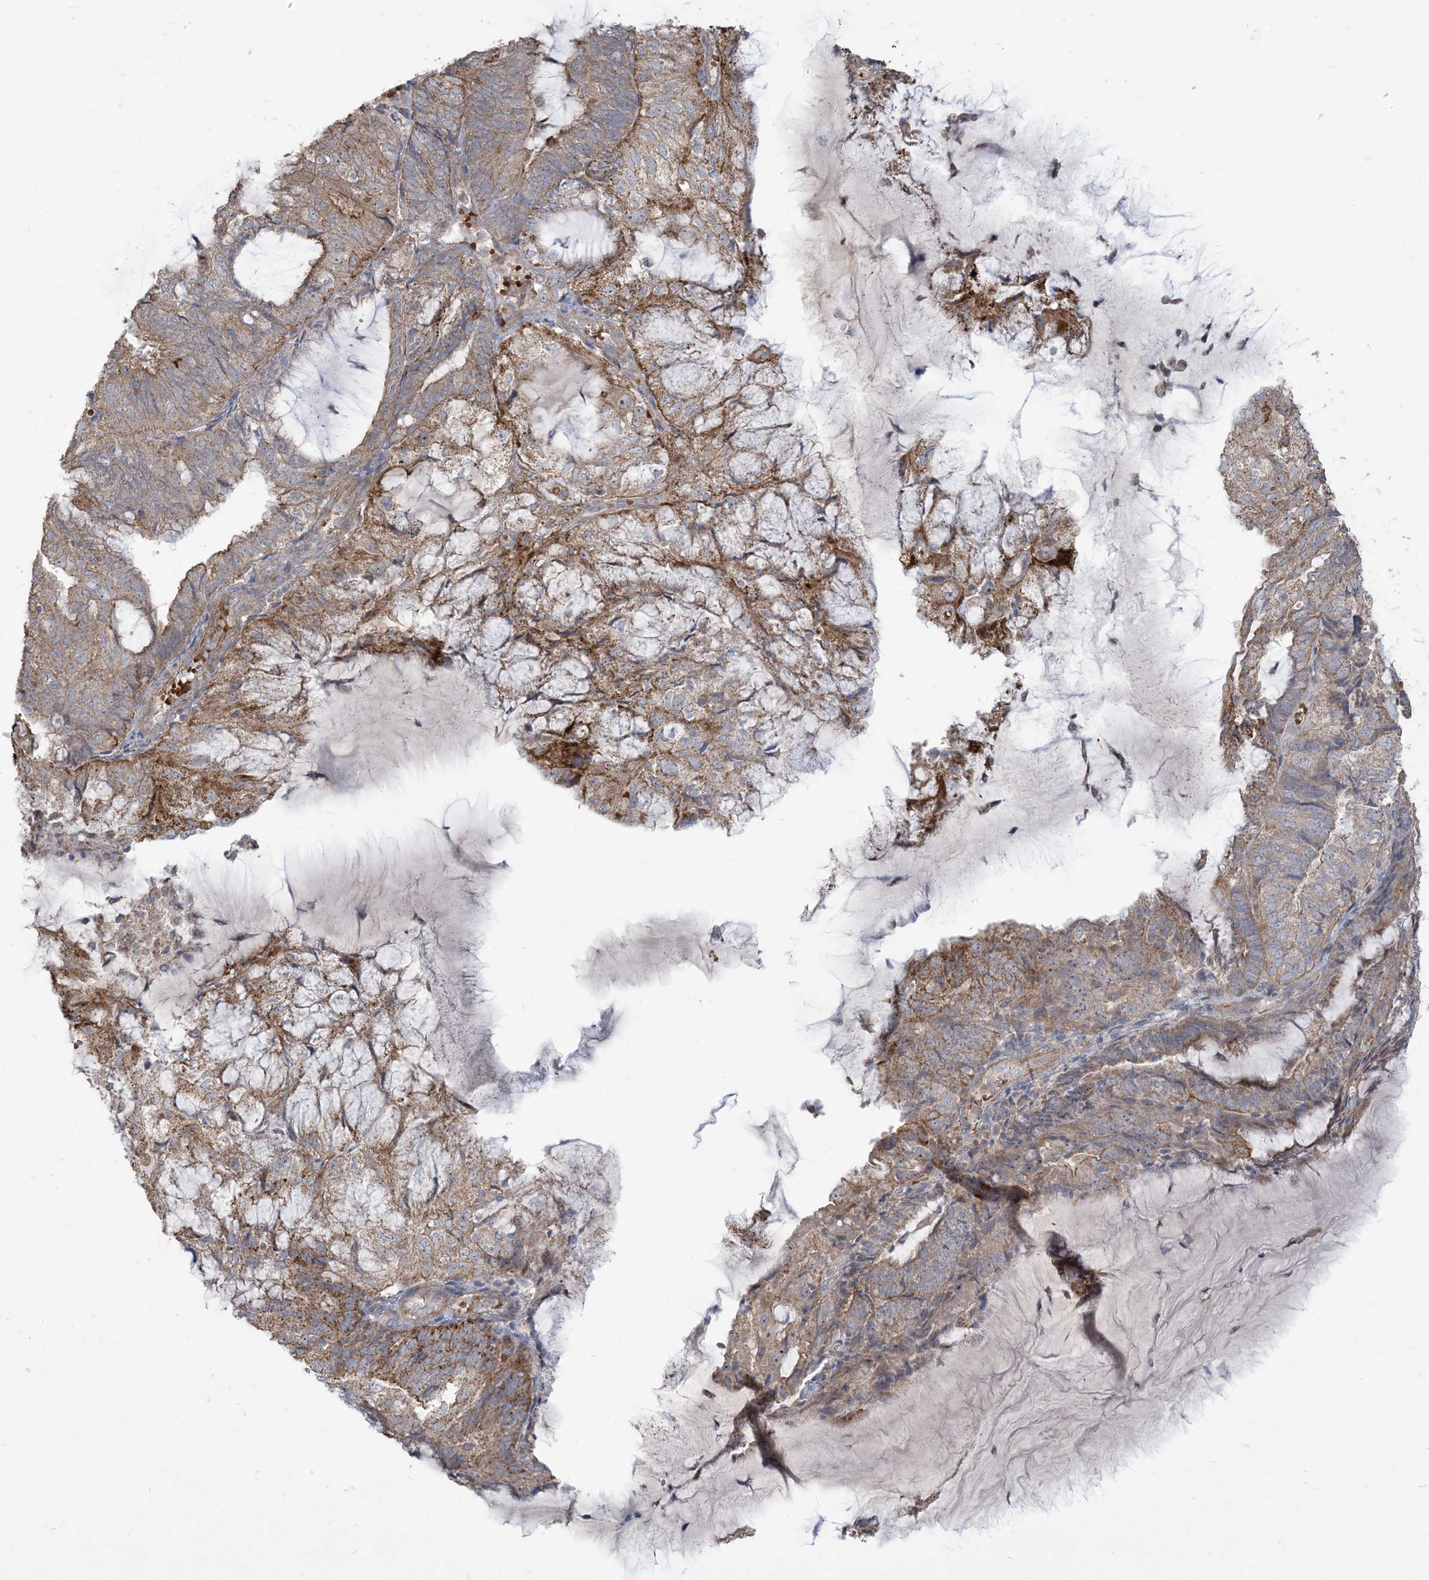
{"staining": {"intensity": "moderate", "quantity": "25%-75%", "location": "cytoplasmic/membranous"}, "tissue": "endometrial cancer", "cell_type": "Tumor cells", "image_type": "cancer", "snomed": [{"axis": "morphology", "description": "Adenocarcinoma, NOS"}, {"axis": "topography", "description": "Endometrium"}], "caption": "Human endometrial adenocarcinoma stained for a protein (brown) reveals moderate cytoplasmic/membranous positive positivity in approximately 25%-75% of tumor cells.", "gene": "KLHL18", "patient": {"sex": "female", "age": 81}}